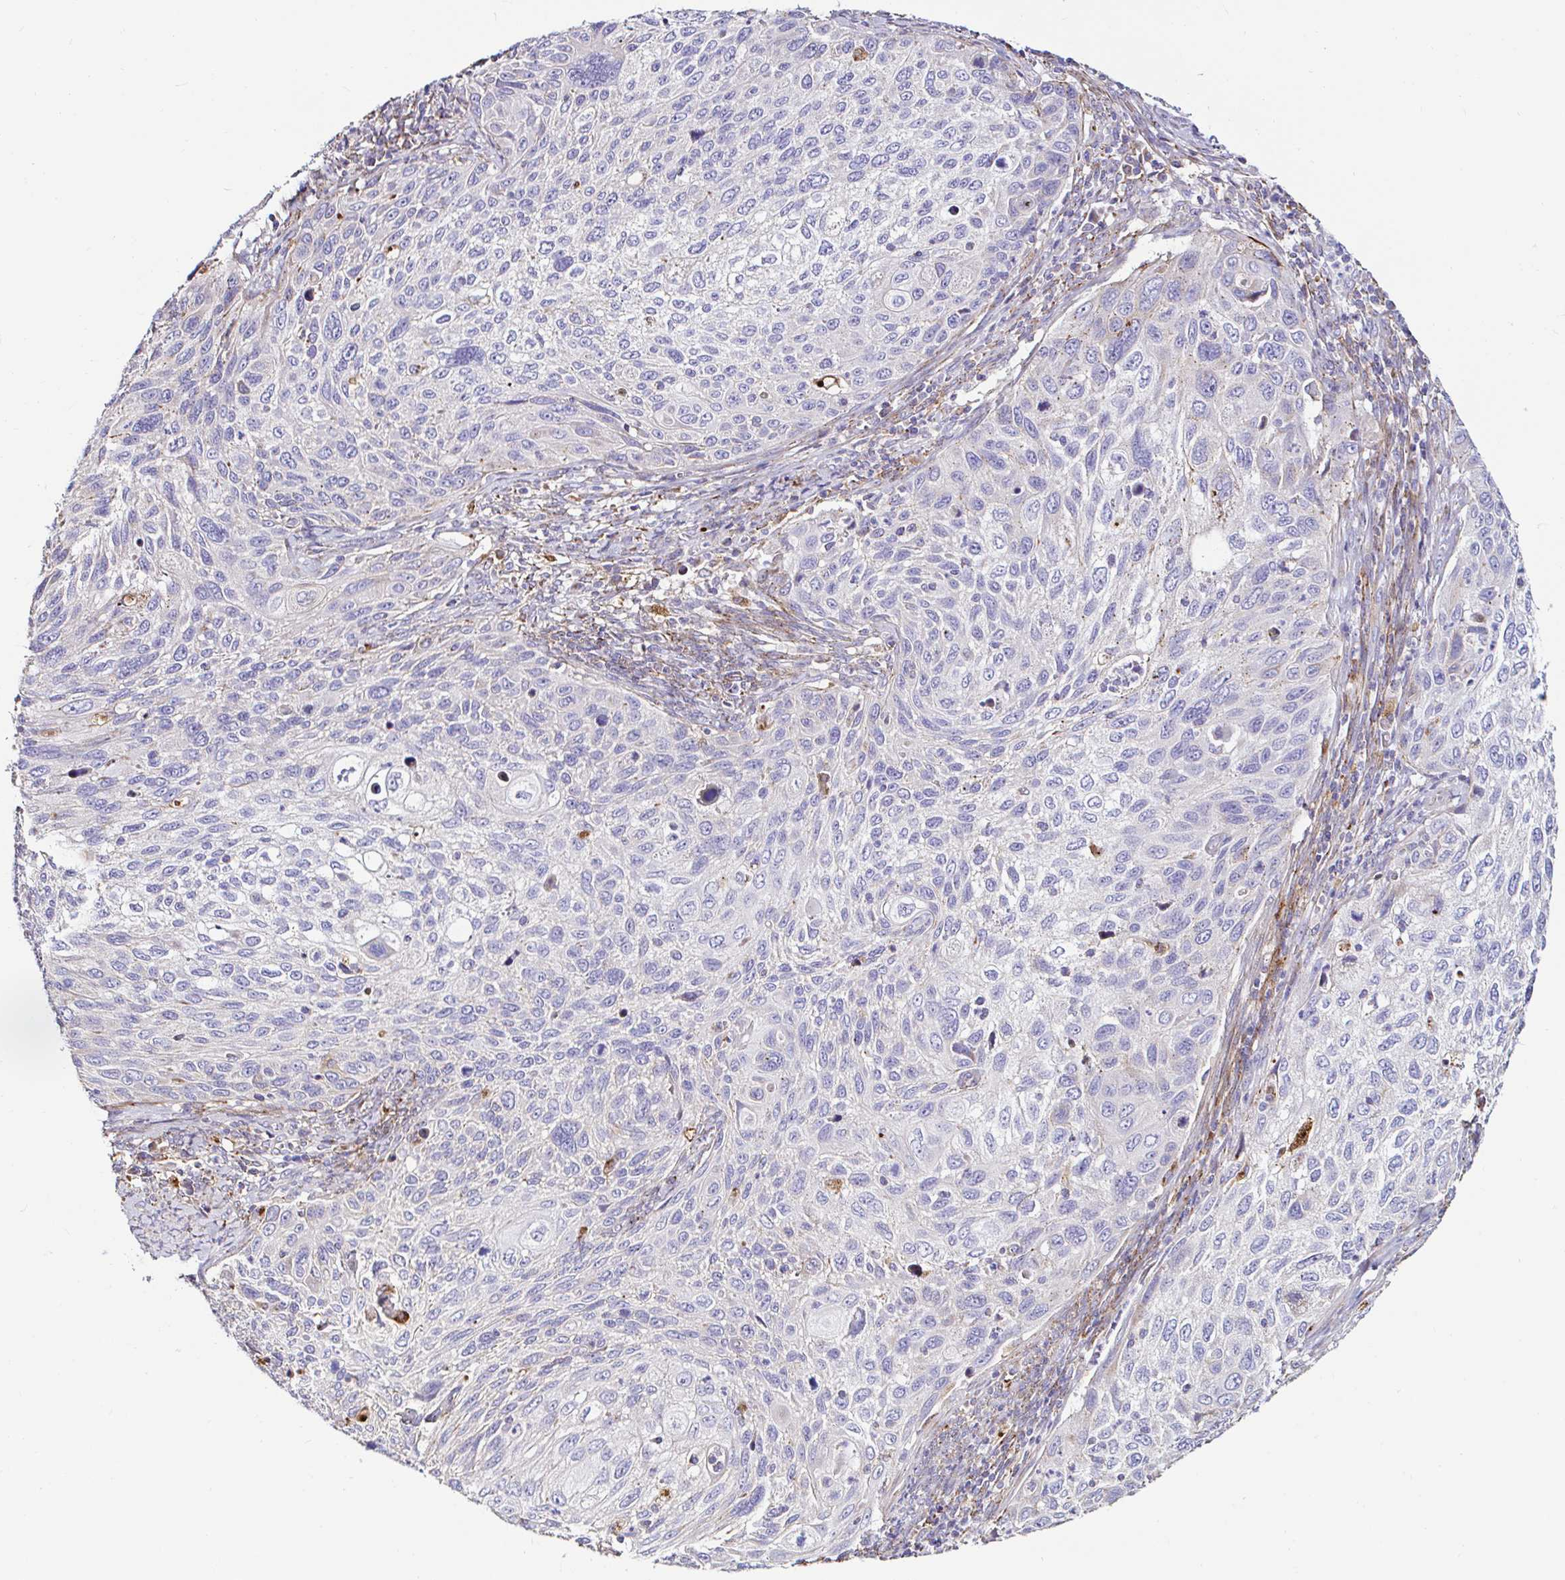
{"staining": {"intensity": "negative", "quantity": "none", "location": "none"}, "tissue": "cervical cancer", "cell_type": "Tumor cells", "image_type": "cancer", "snomed": [{"axis": "morphology", "description": "Squamous cell carcinoma, NOS"}, {"axis": "topography", "description": "Cervix"}], "caption": "This is an IHC histopathology image of cervical cancer. There is no positivity in tumor cells.", "gene": "GALNS", "patient": {"sex": "female", "age": 70}}